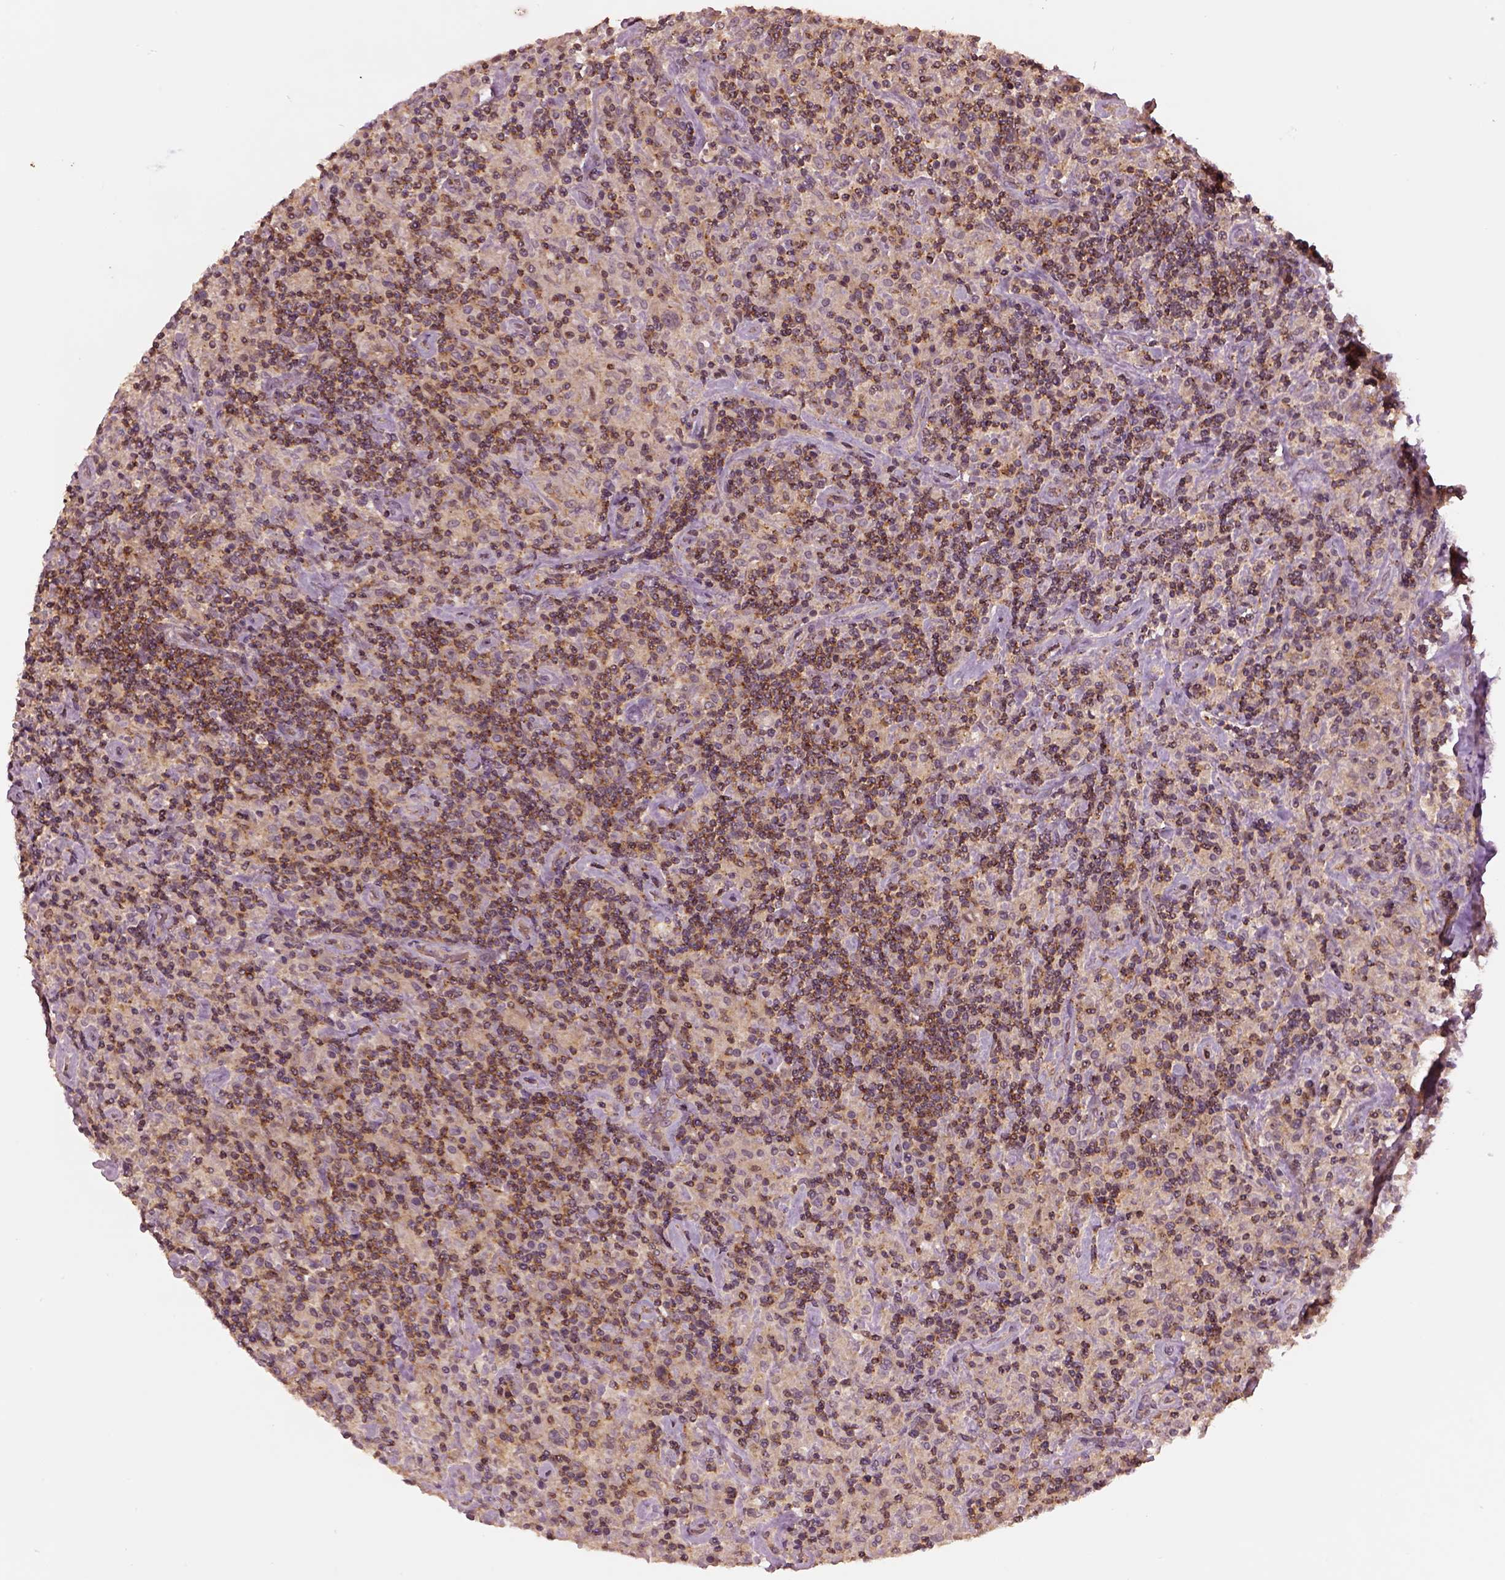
{"staining": {"intensity": "weak", "quantity": ">75%", "location": "cytoplasmic/membranous"}, "tissue": "lymphoma", "cell_type": "Tumor cells", "image_type": "cancer", "snomed": [{"axis": "morphology", "description": "Hodgkin's disease, NOS"}, {"axis": "topography", "description": "Lymph node"}], "caption": "A low amount of weak cytoplasmic/membranous expression is identified in about >75% of tumor cells in lymphoma tissue.", "gene": "MTHFS", "patient": {"sex": "male", "age": 70}}